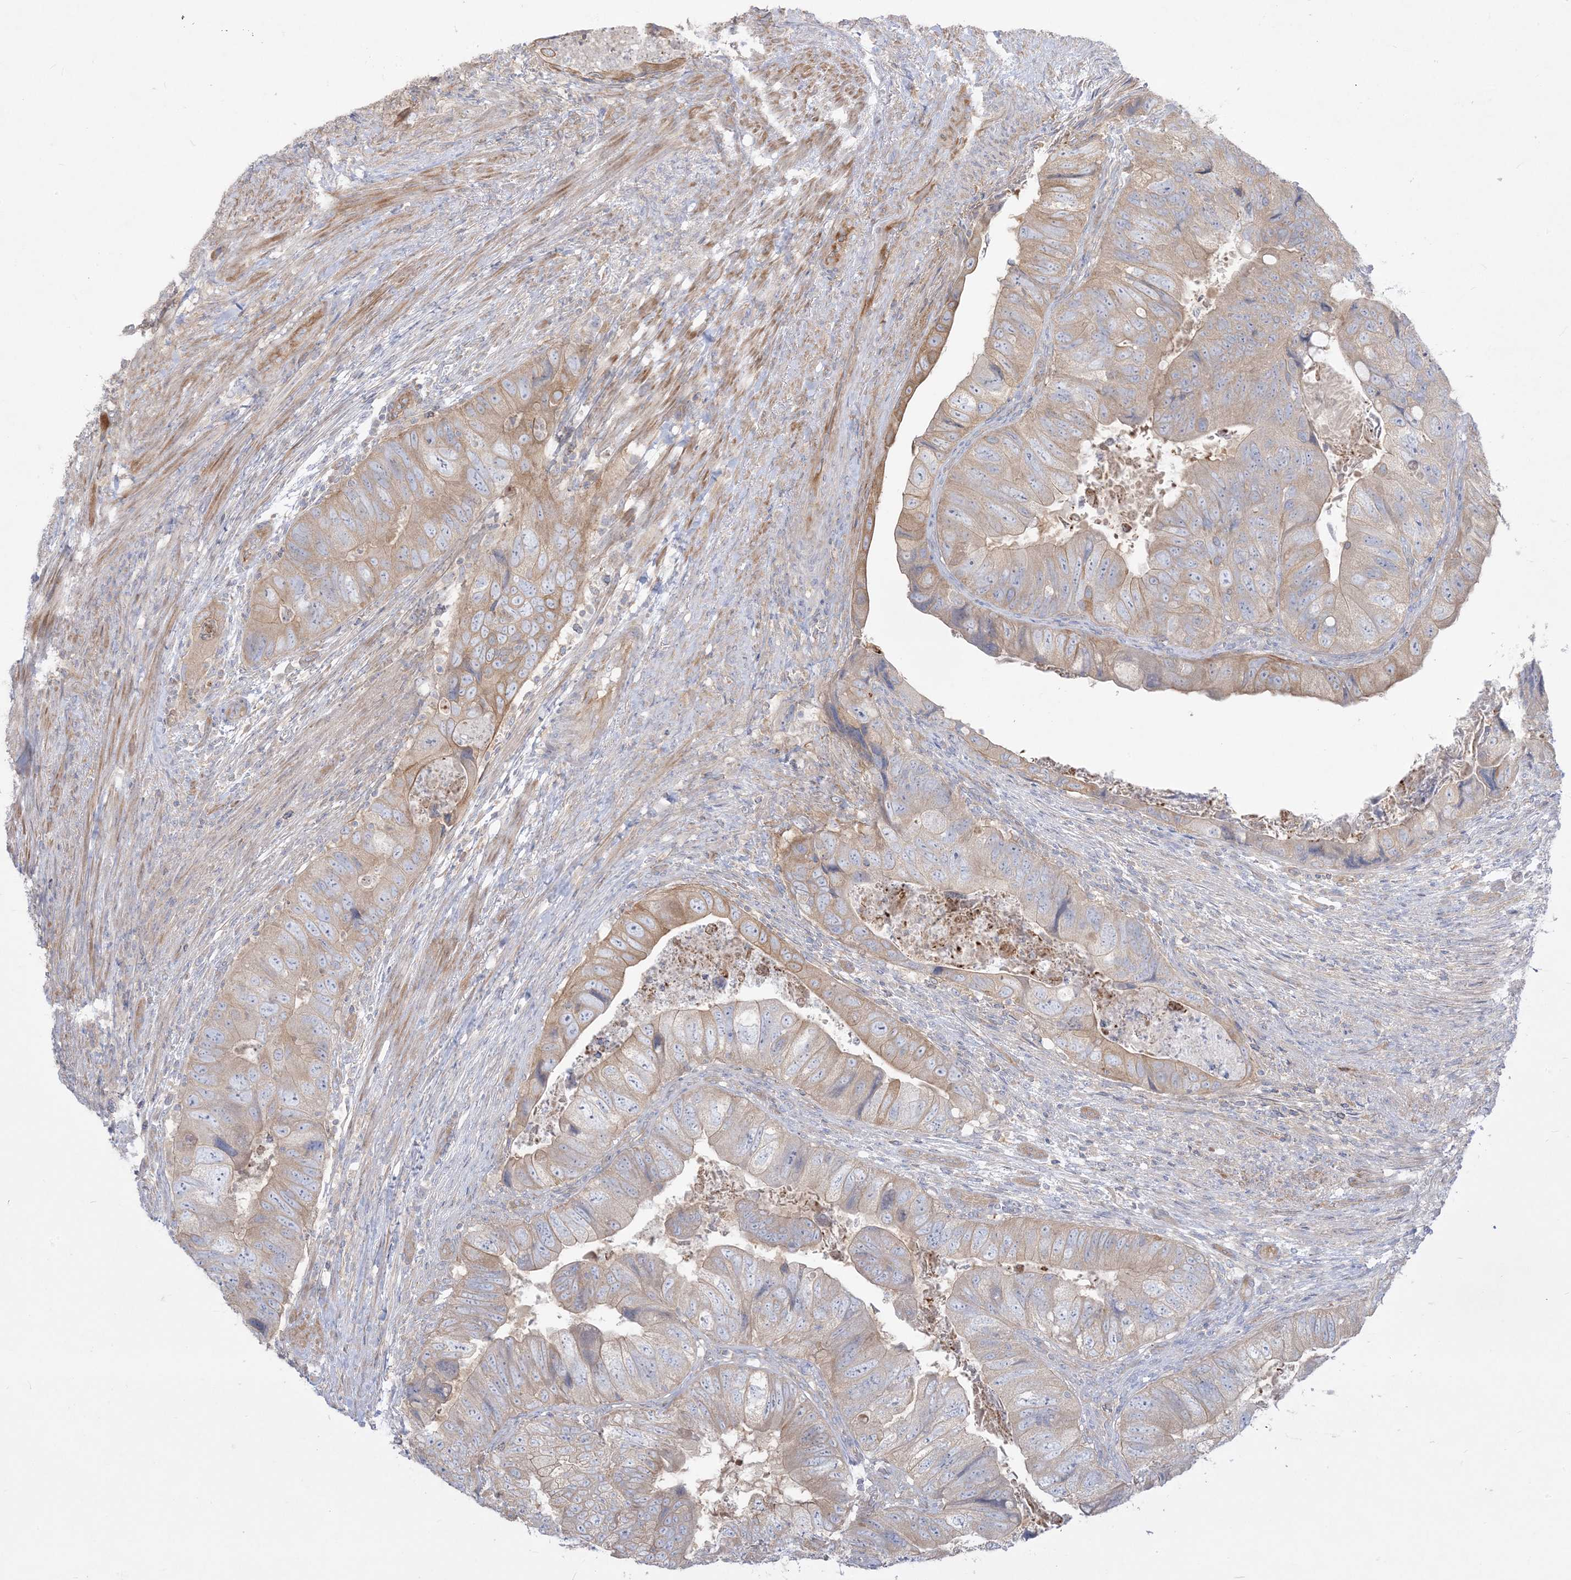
{"staining": {"intensity": "weak", "quantity": "25%-75%", "location": "cytoplasmic/membranous"}, "tissue": "colorectal cancer", "cell_type": "Tumor cells", "image_type": "cancer", "snomed": [{"axis": "morphology", "description": "Adenocarcinoma, NOS"}, {"axis": "topography", "description": "Rectum"}], "caption": "Immunohistochemical staining of human adenocarcinoma (colorectal) reveals weak cytoplasmic/membranous protein expression in approximately 25%-75% of tumor cells.", "gene": "ARHGEF9", "patient": {"sex": "male", "age": 63}}